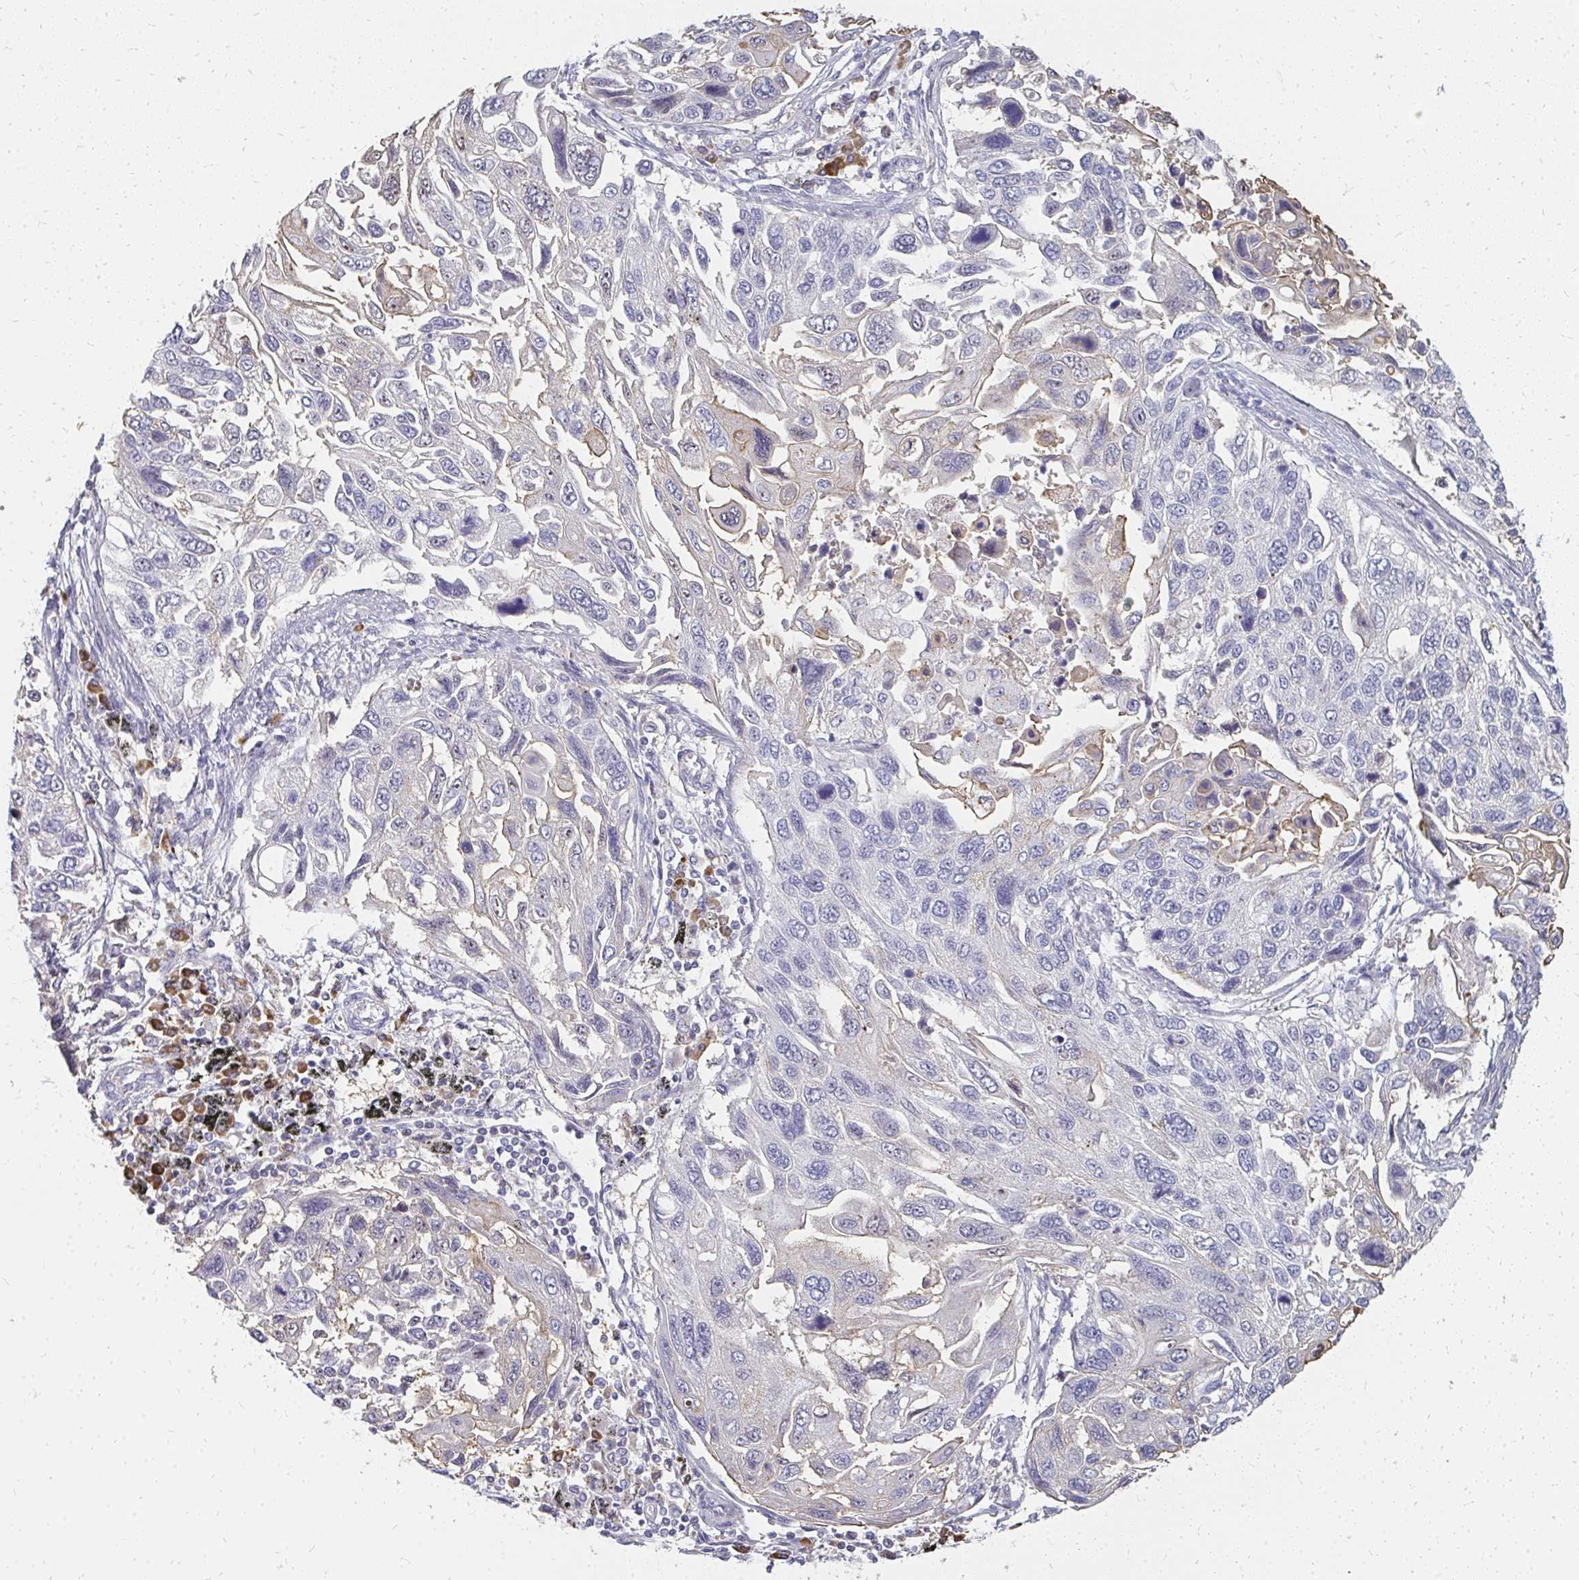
{"staining": {"intensity": "negative", "quantity": "none", "location": "none"}, "tissue": "lung cancer", "cell_type": "Tumor cells", "image_type": "cancer", "snomed": [{"axis": "morphology", "description": "Squamous cell carcinoma, NOS"}, {"axis": "topography", "description": "Lung"}], "caption": "This is a photomicrograph of IHC staining of lung cancer, which shows no staining in tumor cells.", "gene": "FAM9A", "patient": {"sex": "male", "age": 62}}